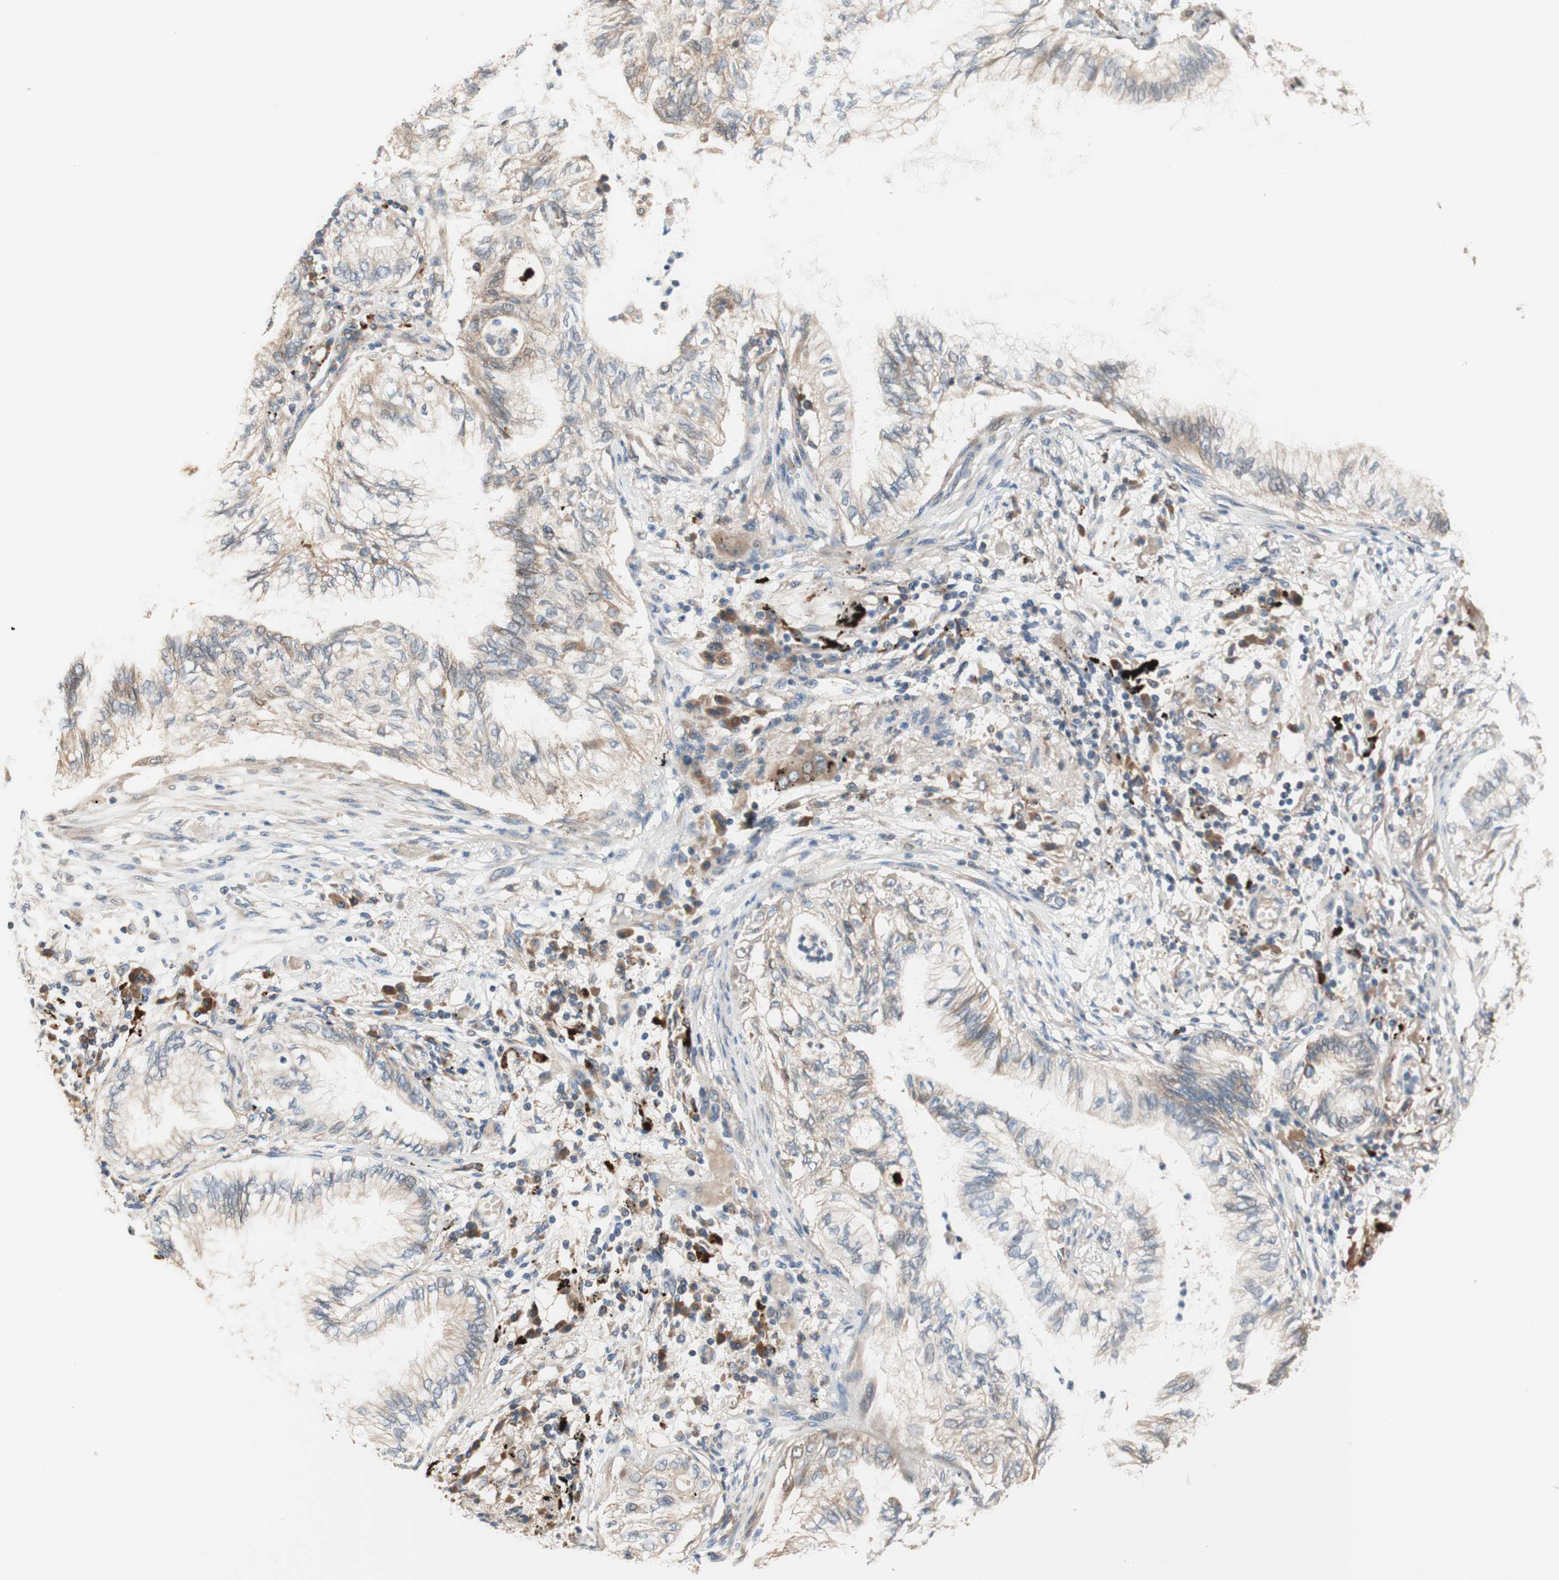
{"staining": {"intensity": "weak", "quantity": "25%-75%", "location": "cytoplasmic/membranous"}, "tissue": "lung cancer", "cell_type": "Tumor cells", "image_type": "cancer", "snomed": [{"axis": "morphology", "description": "Normal tissue, NOS"}, {"axis": "morphology", "description": "Adenocarcinoma, NOS"}, {"axis": "topography", "description": "Bronchus"}, {"axis": "topography", "description": "Lung"}], "caption": "An IHC image of neoplastic tissue is shown. Protein staining in brown shows weak cytoplasmic/membranous positivity in lung cancer within tumor cells. (Brightfield microscopy of DAB IHC at high magnification).", "gene": "PTPN21", "patient": {"sex": "female", "age": 70}}